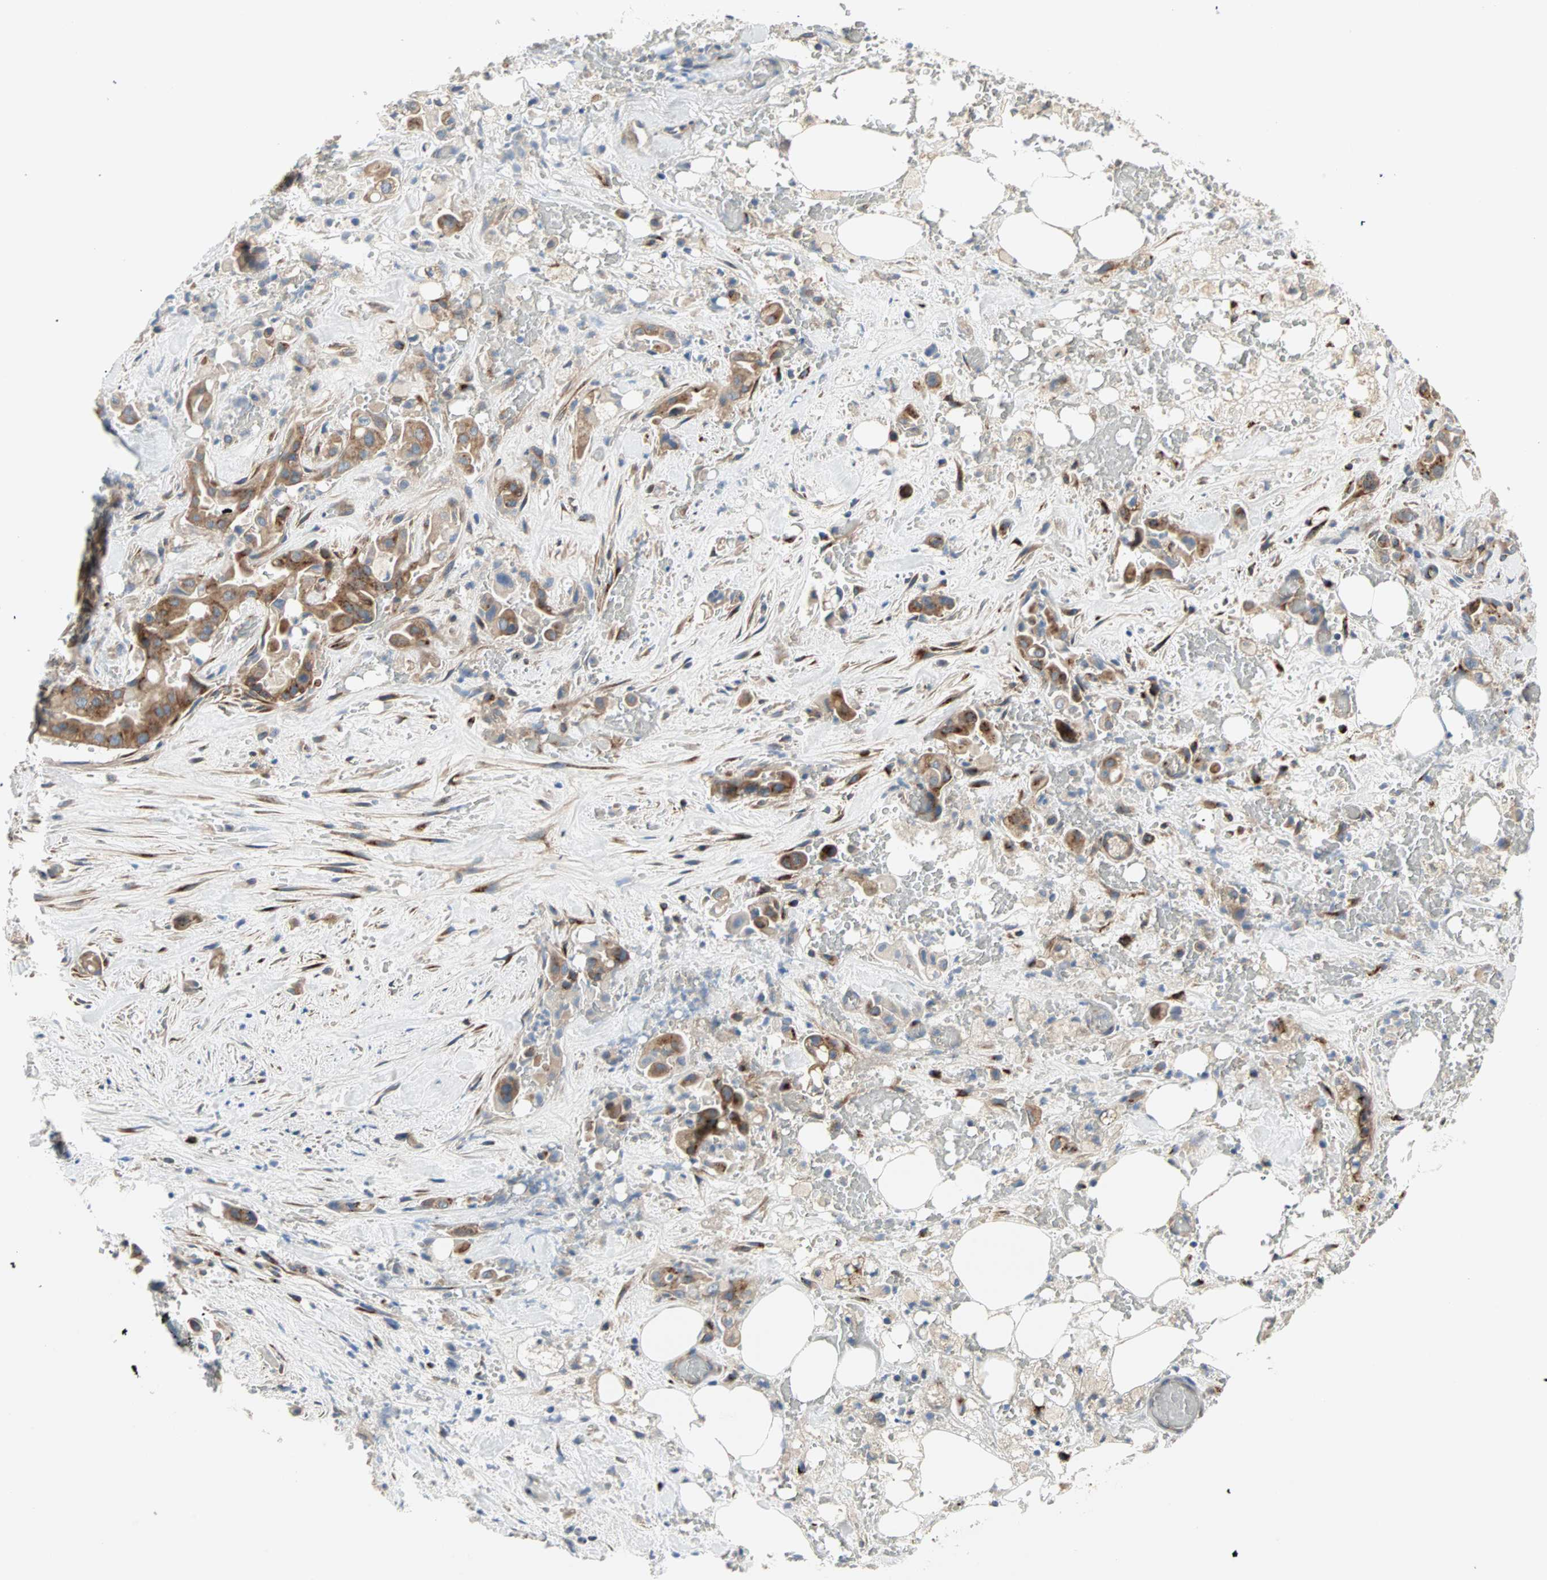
{"staining": {"intensity": "moderate", "quantity": "25%-75%", "location": "cytoplasmic/membranous"}, "tissue": "liver cancer", "cell_type": "Tumor cells", "image_type": "cancer", "snomed": [{"axis": "morphology", "description": "Cholangiocarcinoma"}, {"axis": "topography", "description": "Liver"}], "caption": "Liver cancer was stained to show a protein in brown. There is medium levels of moderate cytoplasmic/membranous expression in about 25%-75% of tumor cells.", "gene": "PDE8A", "patient": {"sex": "female", "age": 68}}